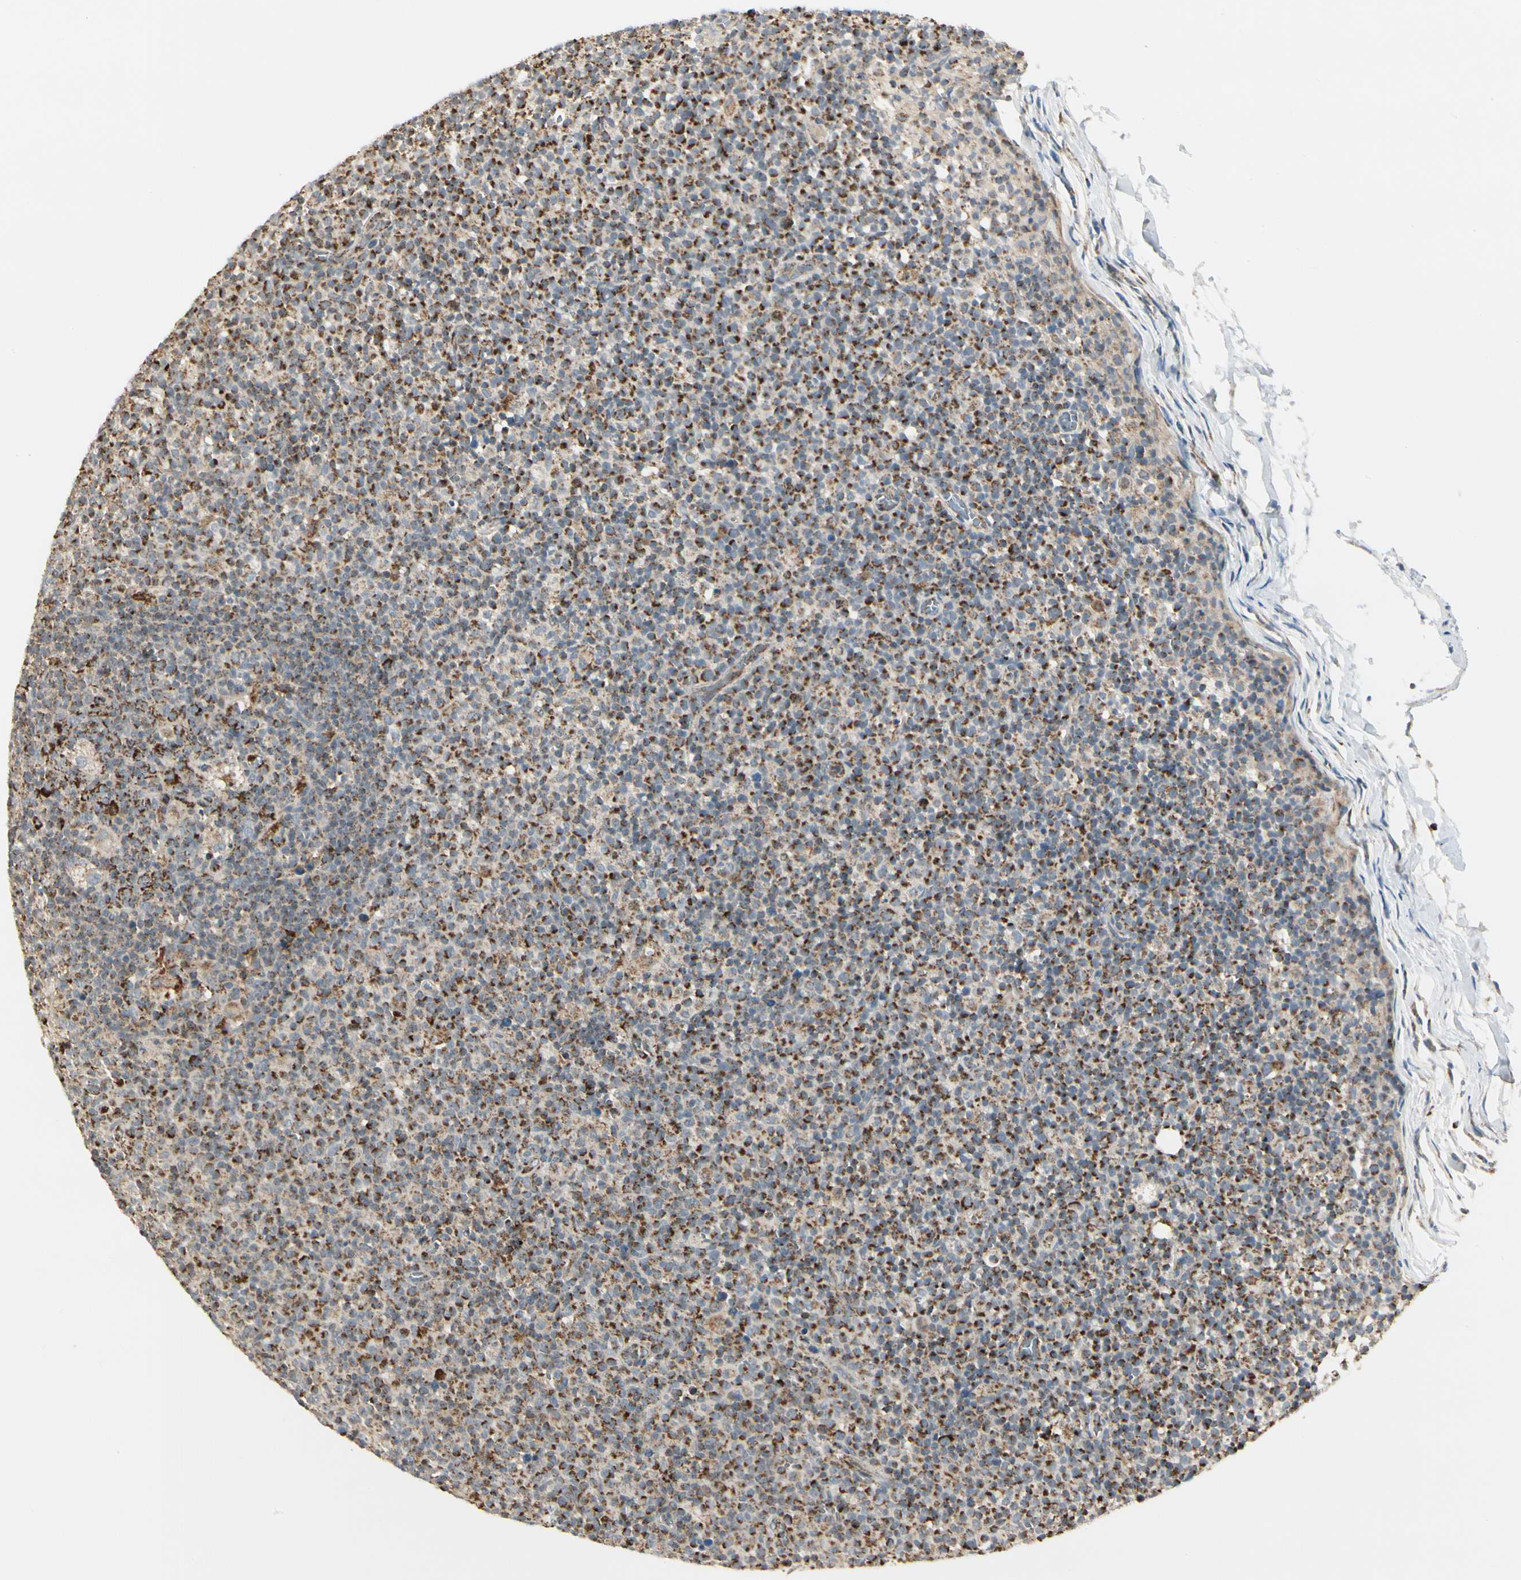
{"staining": {"intensity": "strong", "quantity": ">75%", "location": "cytoplasmic/membranous"}, "tissue": "lymph node", "cell_type": "Germinal center cells", "image_type": "normal", "snomed": [{"axis": "morphology", "description": "Normal tissue, NOS"}, {"axis": "morphology", "description": "Inflammation, NOS"}, {"axis": "topography", "description": "Lymph node"}], "caption": "An immunohistochemistry (IHC) micrograph of benign tissue is shown. Protein staining in brown labels strong cytoplasmic/membranous positivity in lymph node within germinal center cells.", "gene": "ANKS6", "patient": {"sex": "male", "age": 55}}